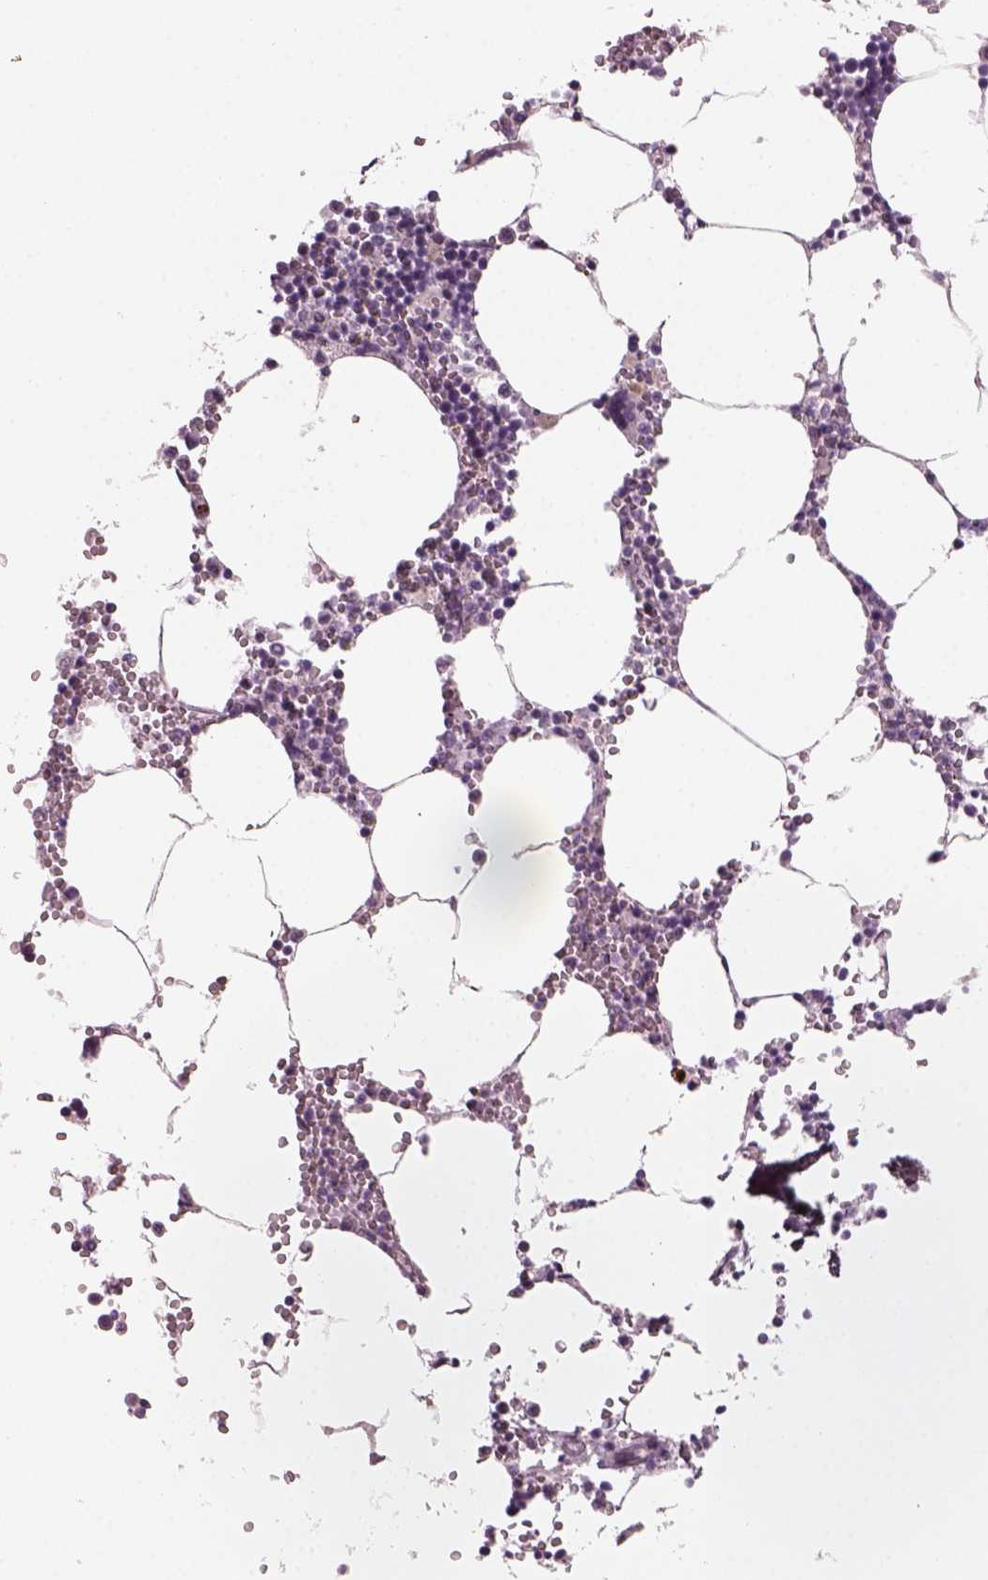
{"staining": {"intensity": "negative", "quantity": "none", "location": "none"}, "tissue": "bone marrow", "cell_type": "Hematopoietic cells", "image_type": "normal", "snomed": [{"axis": "morphology", "description": "Normal tissue, NOS"}, {"axis": "topography", "description": "Bone marrow"}], "caption": "IHC micrograph of normal bone marrow: bone marrow stained with DAB displays no significant protein positivity in hematopoietic cells.", "gene": "NAT8B", "patient": {"sex": "male", "age": 54}}